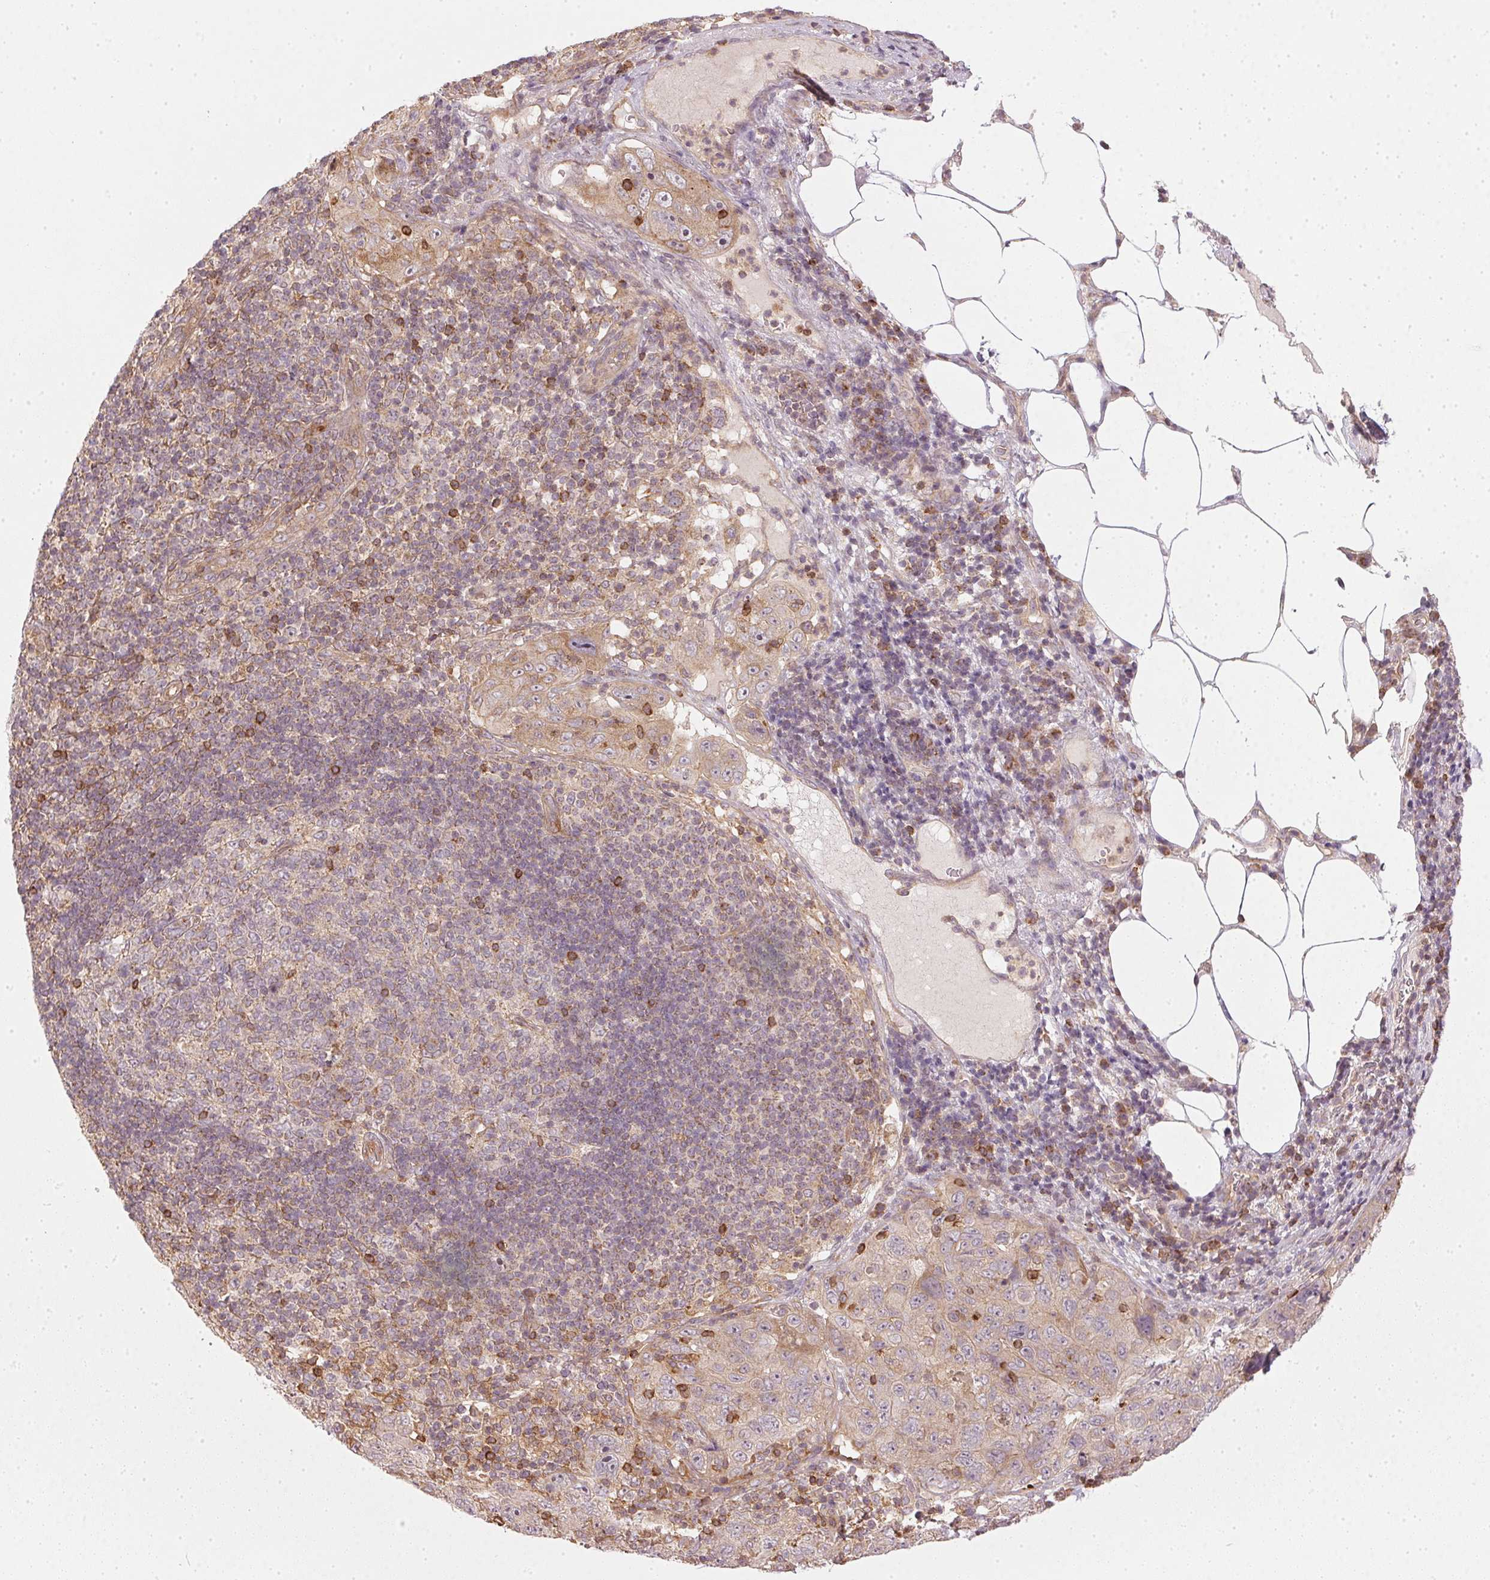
{"staining": {"intensity": "weak", "quantity": "<25%", "location": "cytoplasmic/membranous"}, "tissue": "pancreatic cancer", "cell_type": "Tumor cells", "image_type": "cancer", "snomed": [{"axis": "morphology", "description": "Adenocarcinoma, NOS"}, {"axis": "topography", "description": "Pancreas"}], "caption": "Immunohistochemistry (IHC) histopathology image of human adenocarcinoma (pancreatic) stained for a protein (brown), which exhibits no positivity in tumor cells.", "gene": "NADK2", "patient": {"sex": "male", "age": 68}}